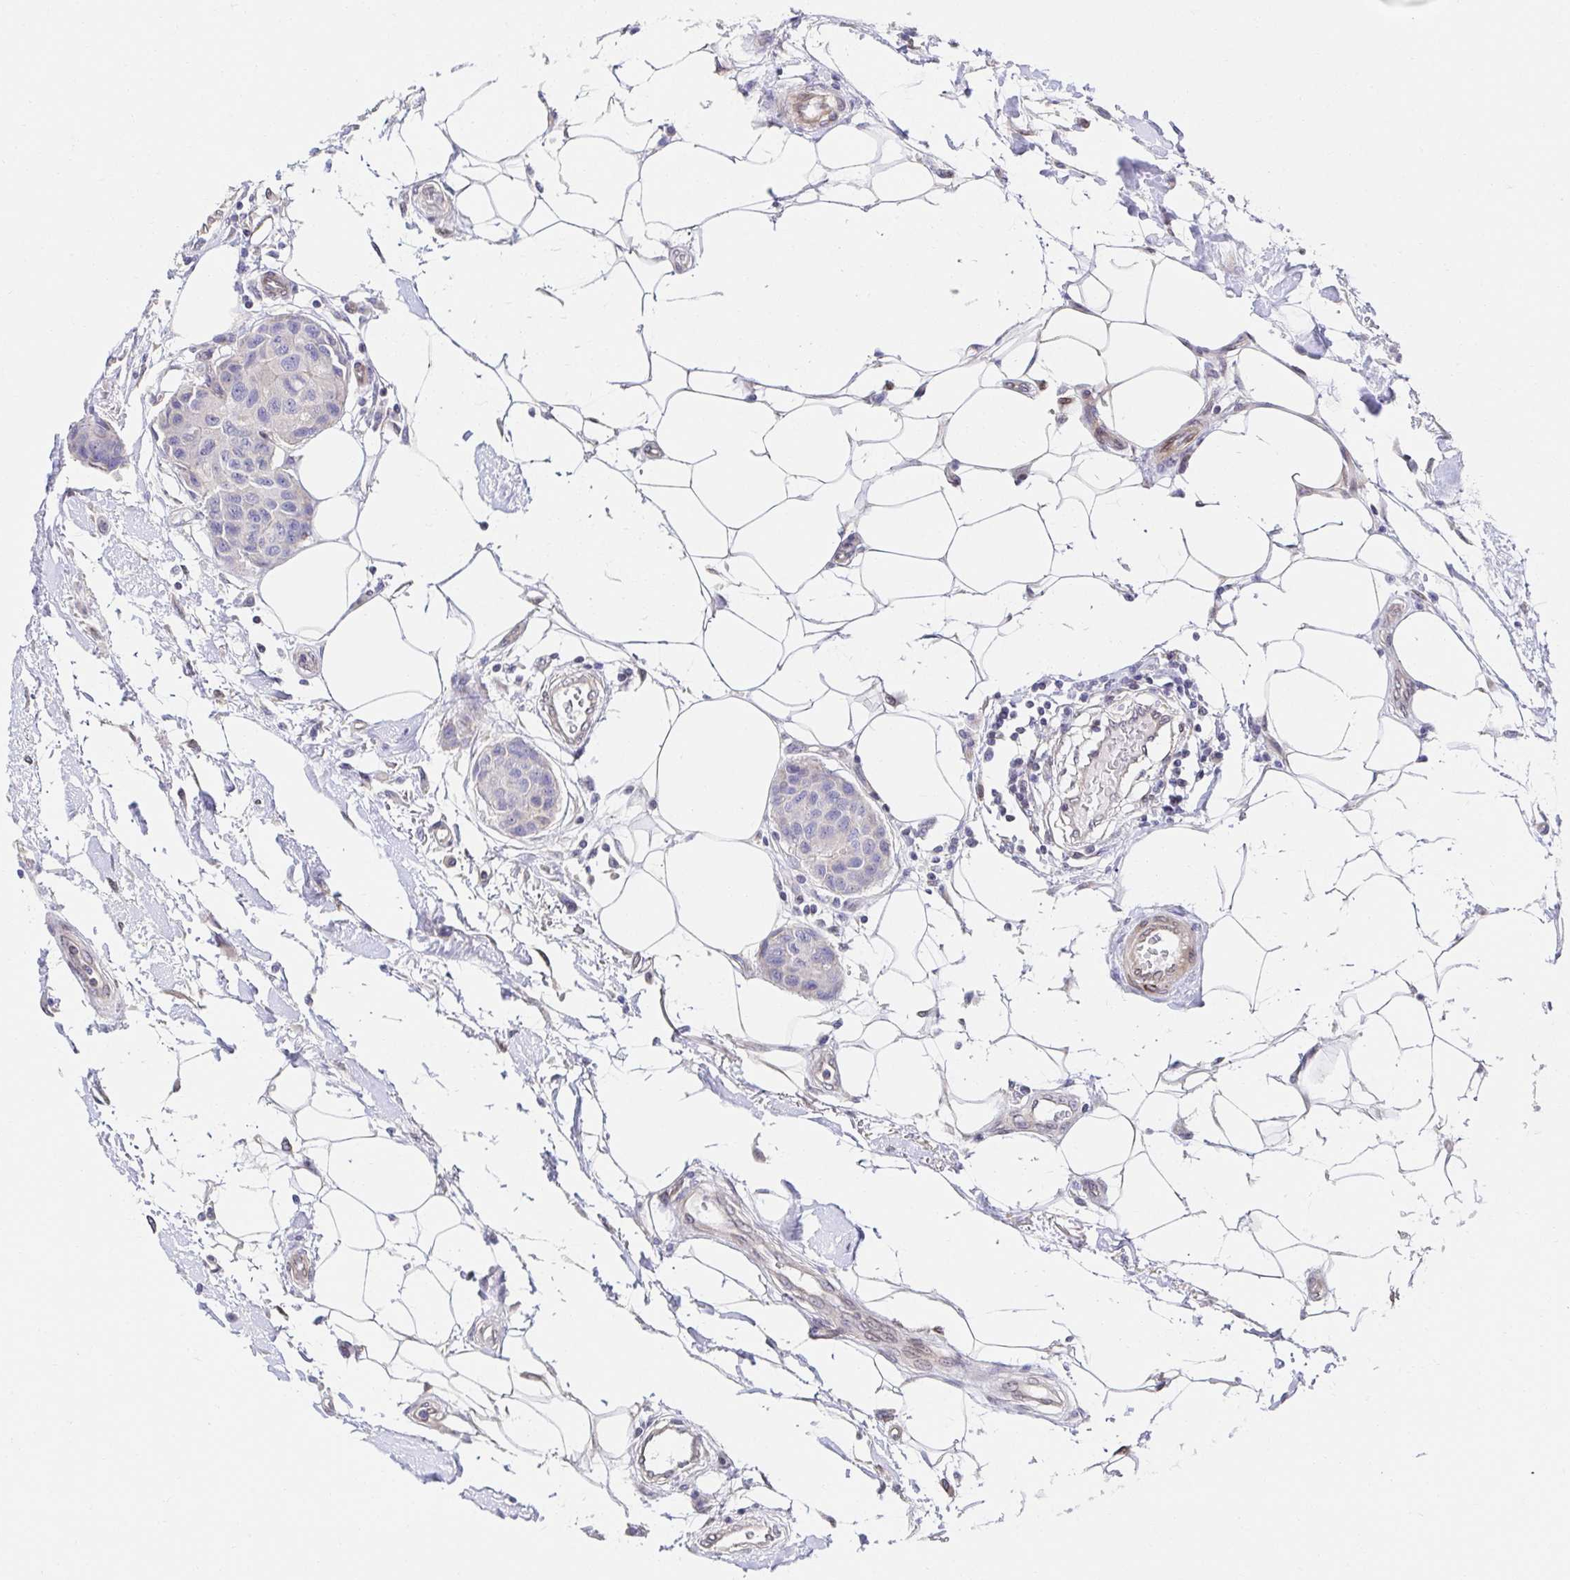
{"staining": {"intensity": "negative", "quantity": "none", "location": "none"}, "tissue": "breast cancer", "cell_type": "Tumor cells", "image_type": "cancer", "snomed": [{"axis": "morphology", "description": "Duct carcinoma"}, {"axis": "topography", "description": "Breast"}, {"axis": "topography", "description": "Lymph node"}], "caption": "DAB immunohistochemical staining of breast cancer exhibits no significant positivity in tumor cells.", "gene": "AKAP14", "patient": {"sex": "female", "age": 80}}